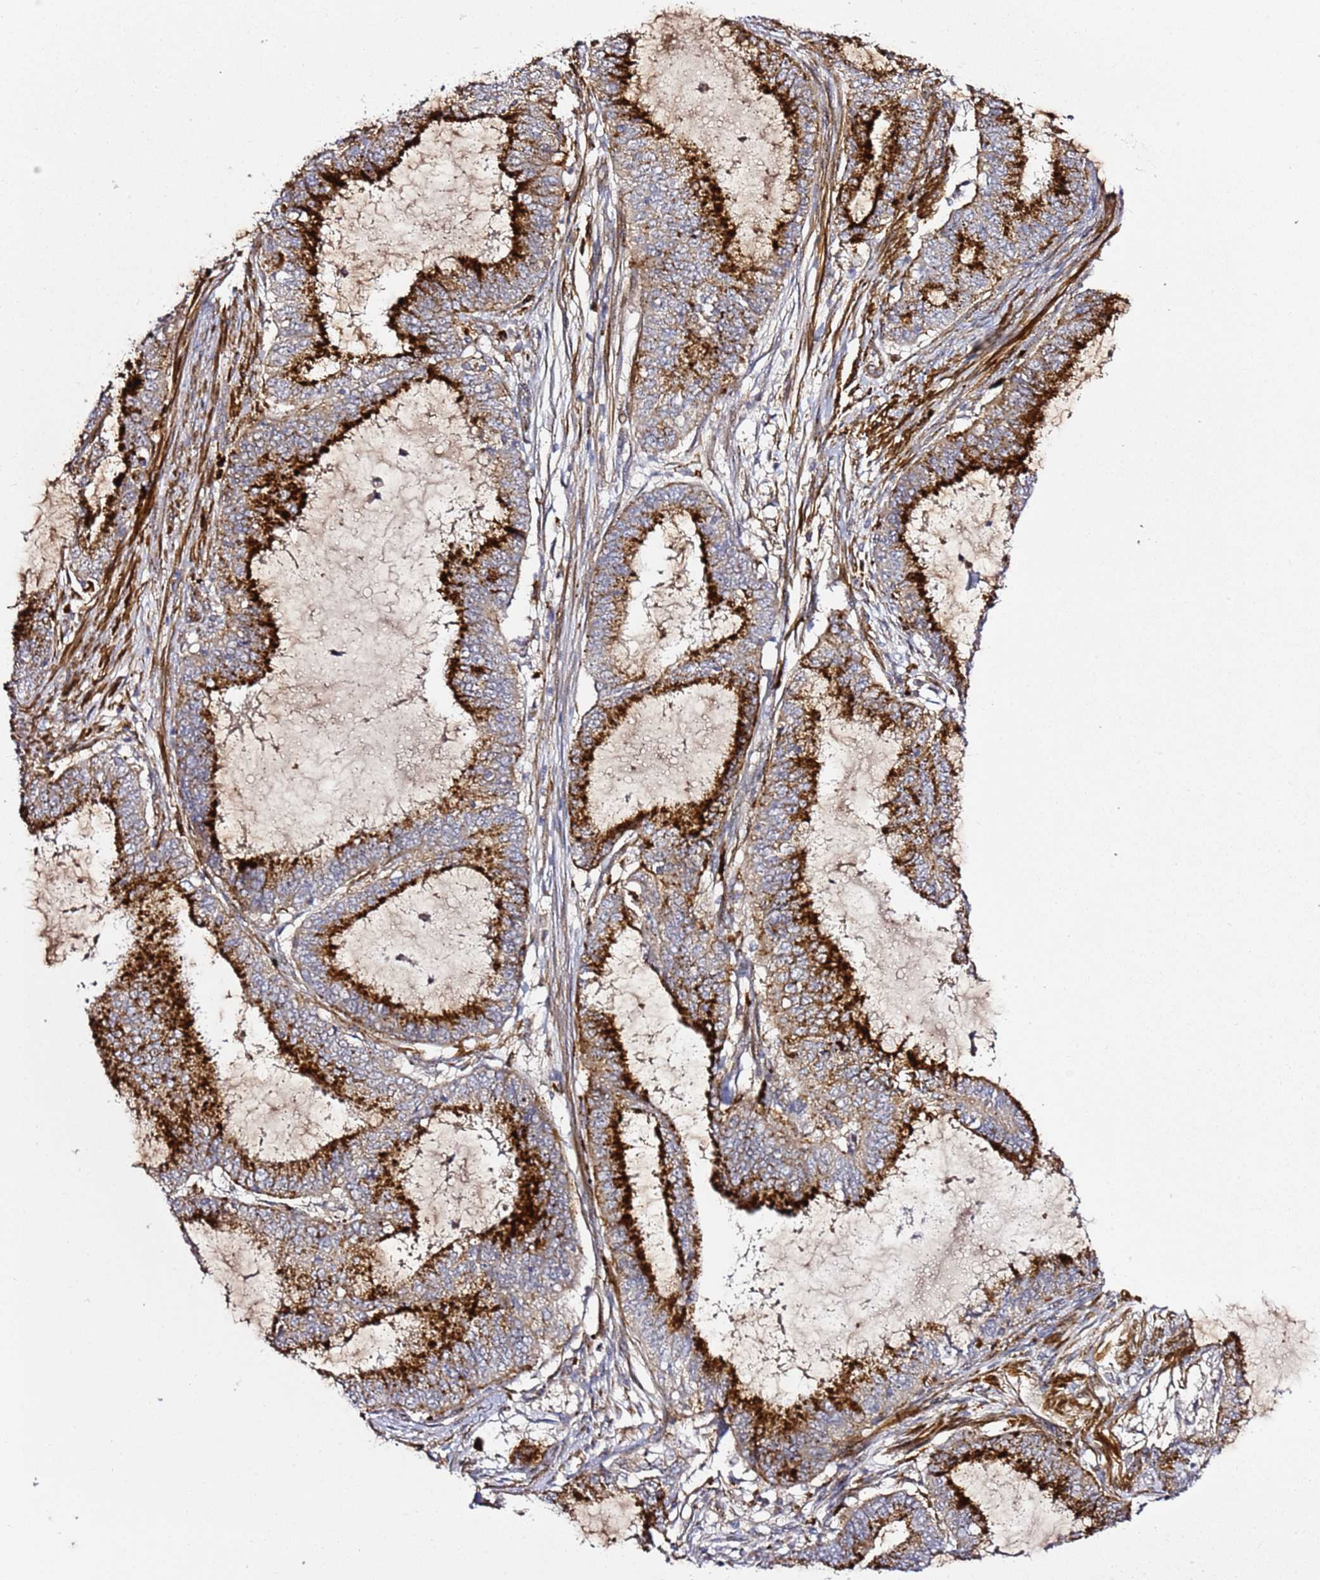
{"staining": {"intensity": "strong", "quantity": ">75%", "location": "cytoplasmic/membranous"}, "tissue": "endometrial cancer", "cell_type": "Tumor cells", "image_type": "cancer", "snomed": [{"axis": "morphology", "description": "Adenocarcinoma, NOS"}, {"axis": "topography", "description": "Endometrium"}], "caption": "This image demonstrates endometrial cancer stained with immunohistochemistry to label a protein in brown. The cytoplasmic/membranous of tumor cells show strong positivity for the protein. Nuclei are counter-stained blue.", "gene": "PVRIG", "patient": {"sex": "female", "age": 51}}